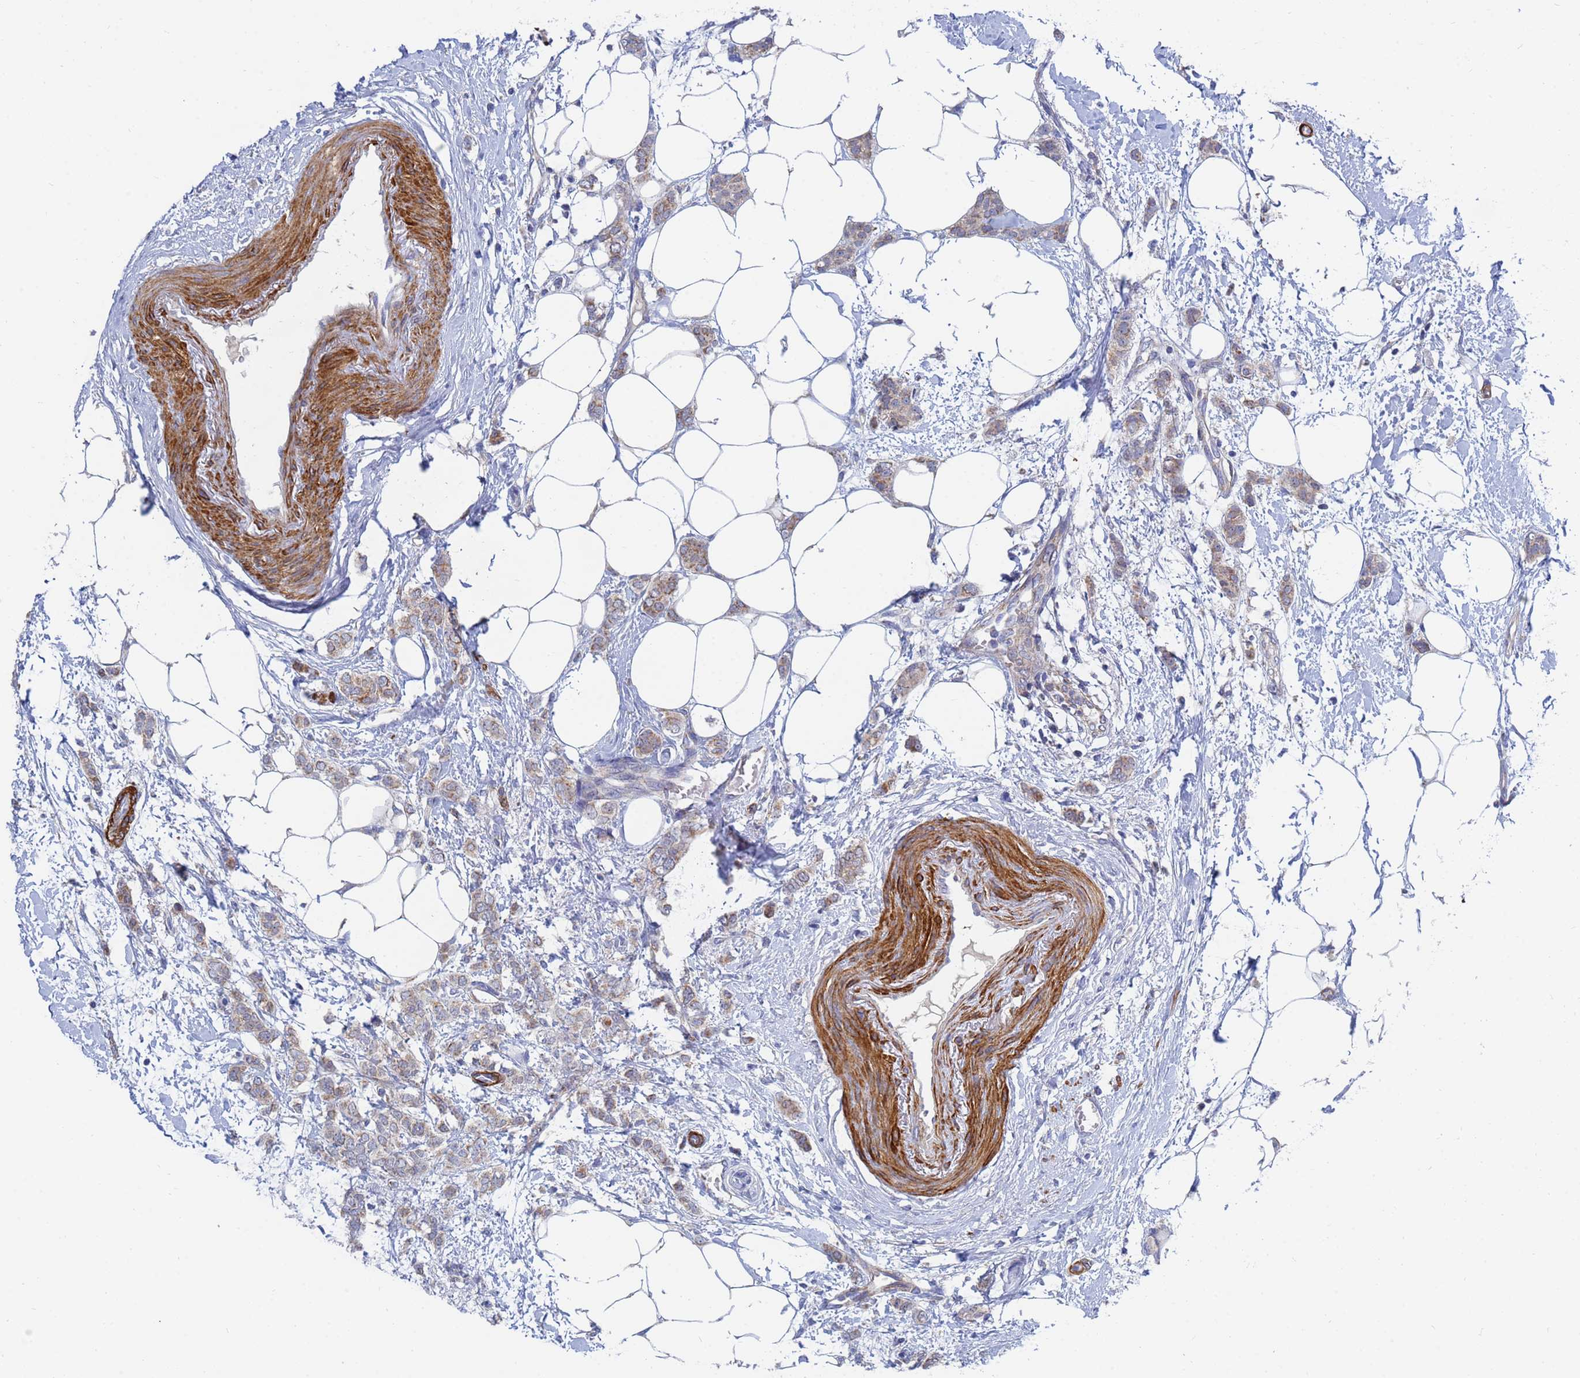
{"staining": {"intensity": "weak", "quantity": ">75%", "location": "cytoplasmic/membranous"}, "tissue": "breast cancer", "cell_type": "Tumor cells", "image_type": "cancer", "snomed": [{"axis": "morphology", "description": "Duct carcinoma"}, {"axis": "topography", "description": "Breast"}], "caption": "Infiltrating ductal carcinoma (breast) tissue demonstrates weak cytoplasmic/membranous staining in about >75% of tumor cells", "gene": "SDR39U1", "patient": {"sex": "female", "age": 72}}